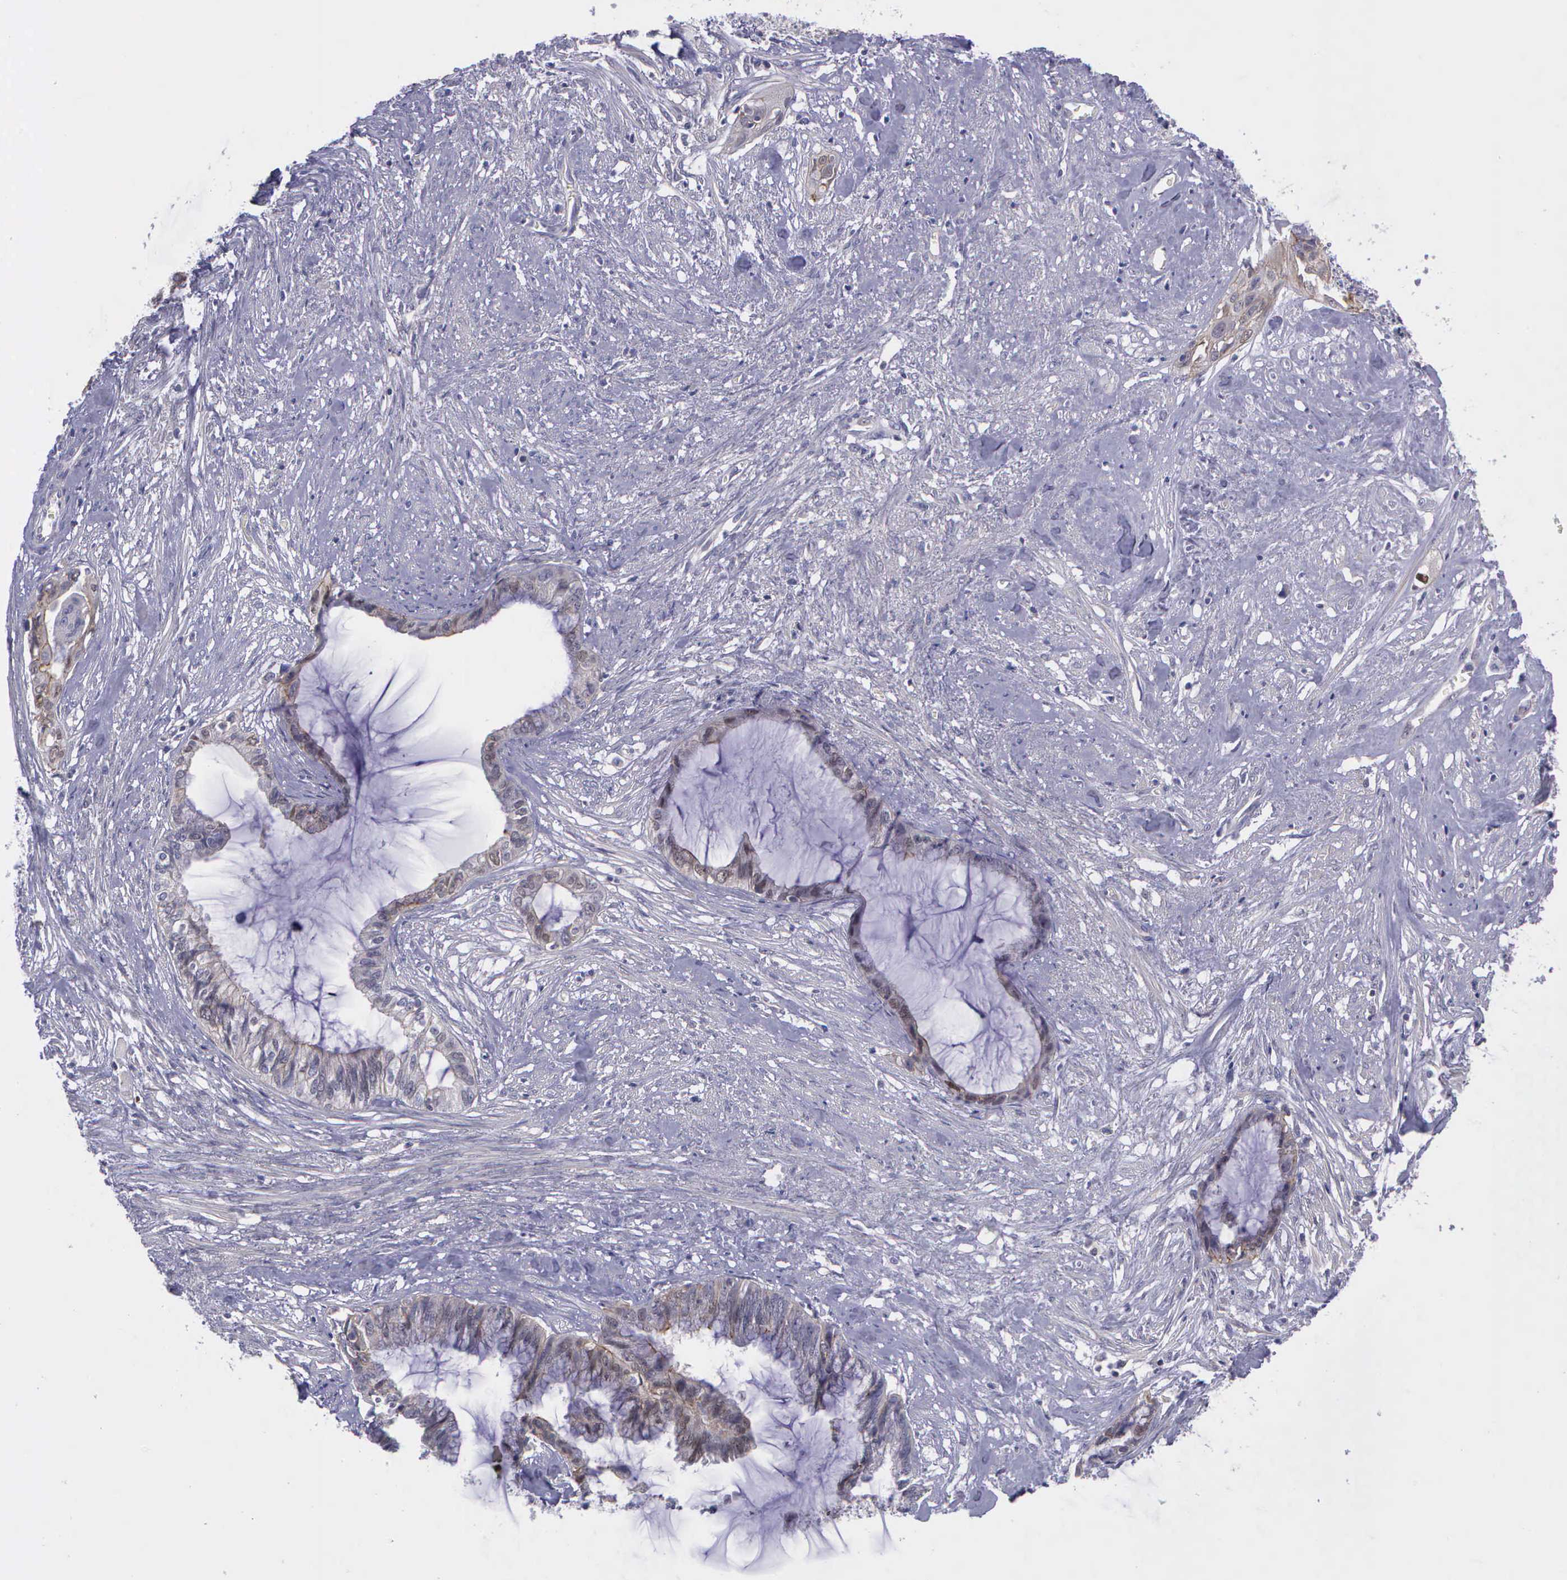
{"staining": {"intensity": "moderate", "quantity": ">75%", "location": "cytoplasmic/membranous,nuclear"}, "tissue": "endometrial cancer", "cell_type": "Tumor cells", "image_type": "cancer", "snomed": [{"axis": "morphology", "description": "Adenocarcinoma, NOS"}, {"axis": "topography", "description": "Endometrium"}], "caption": "Immunohistochemical staining of human endometrial cancer (adenocarcinoma) demonstrates medium levels of moderate cytoplasmic/membranous and nuclear protein staining in about >75% of tumor cells.", "gene": "MICAL3", "patient": {"sex": "female", "age": 86}}